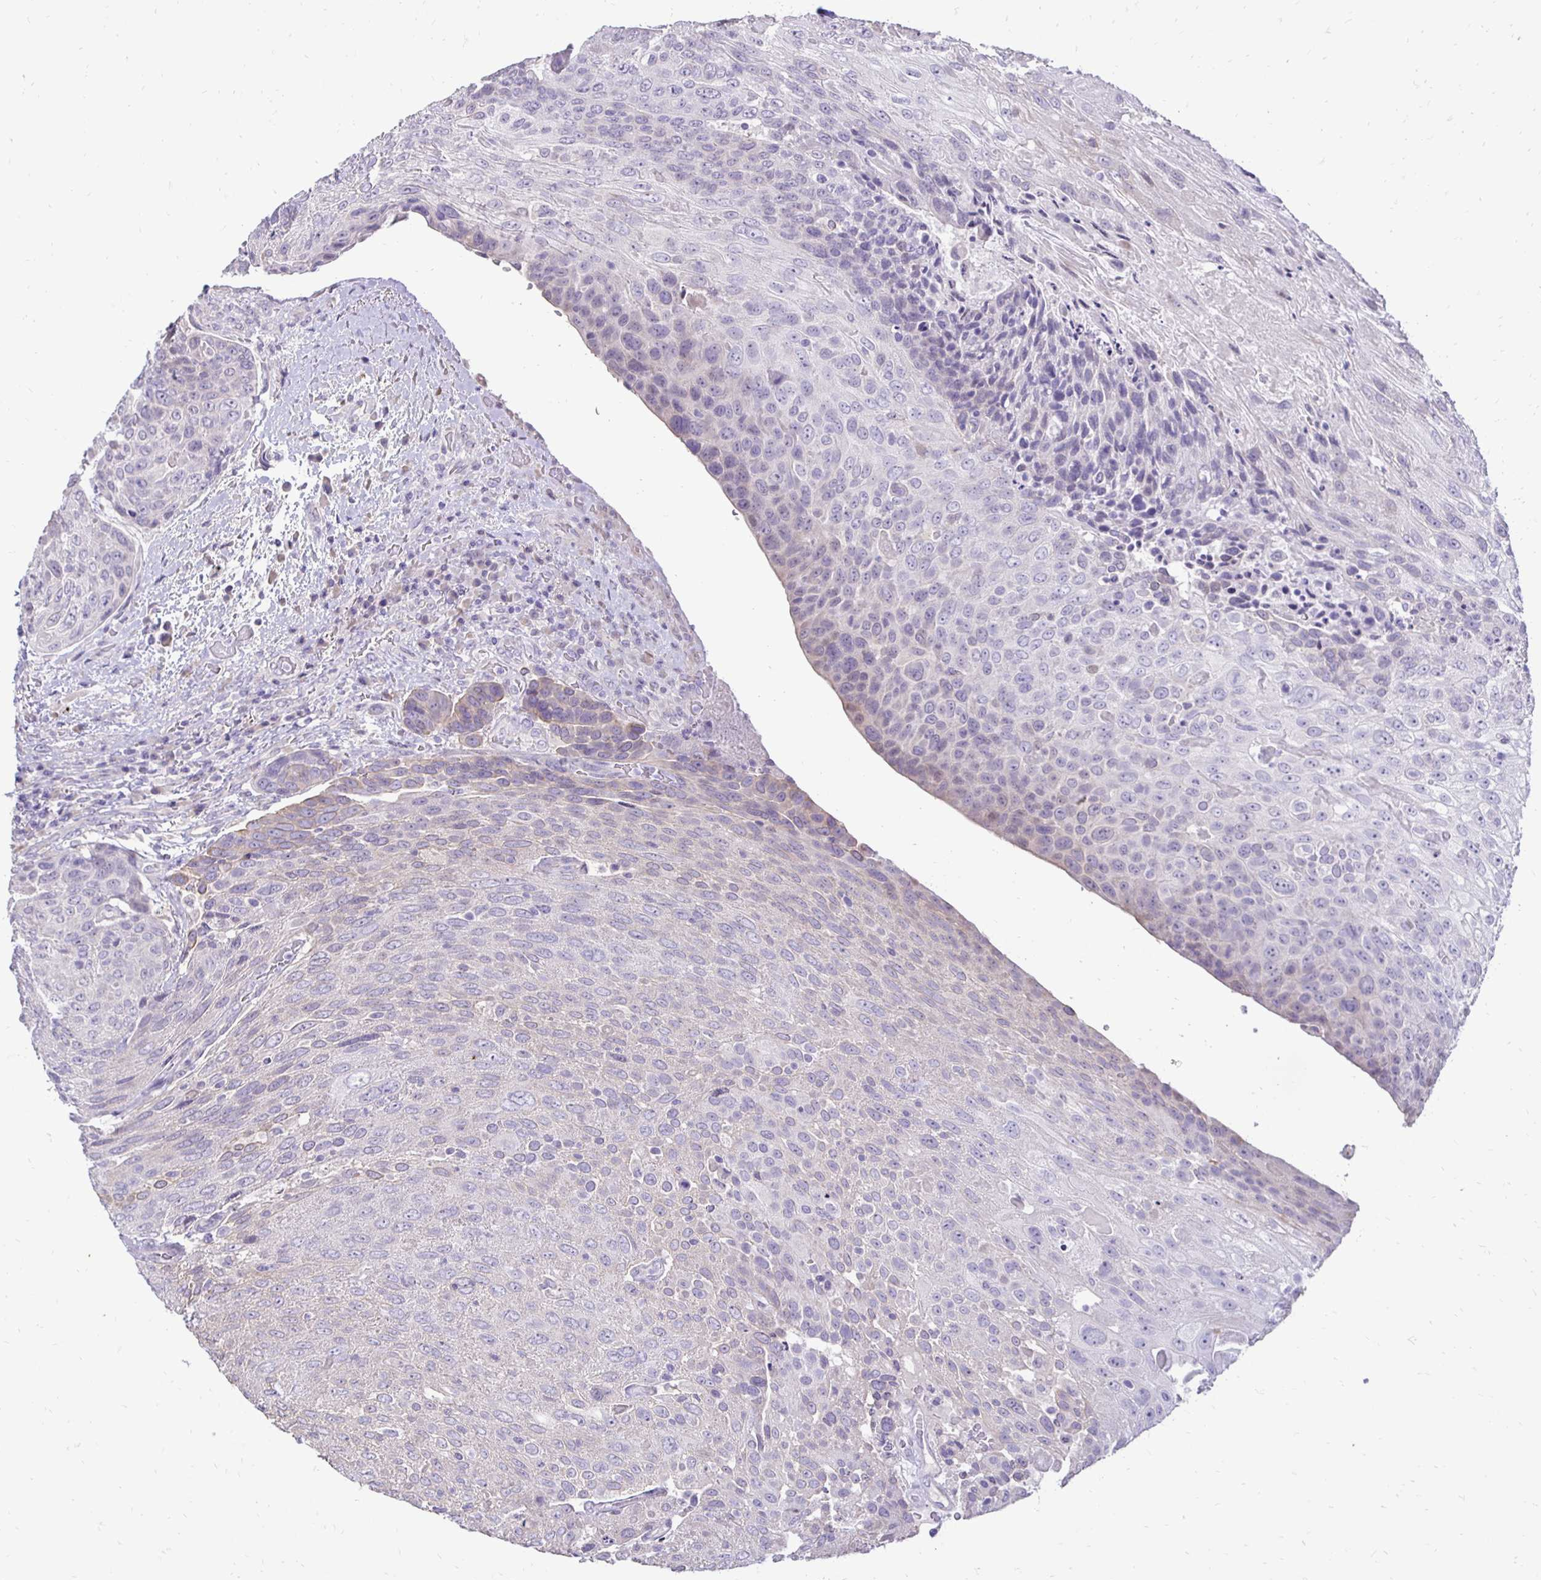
{"staining": {"intensity": "negative", "quantity": "none", "location": "none"}, "tissue": "urothelial cancer", "cell_type": "Tumor cells", "image_type": "cancer", "snomed": [{"axis": "morphology", "description": "Urothelial carcinoma, High grade"}, {"axis": "topography", "description": "Urinary bladder"}], "caption": "Image shows no protein staining in tumor cells of urothelial carcinoma (high-grade) tissue.", "gene": "GAS2", "patient": {"sex": "female", "age": 70}}